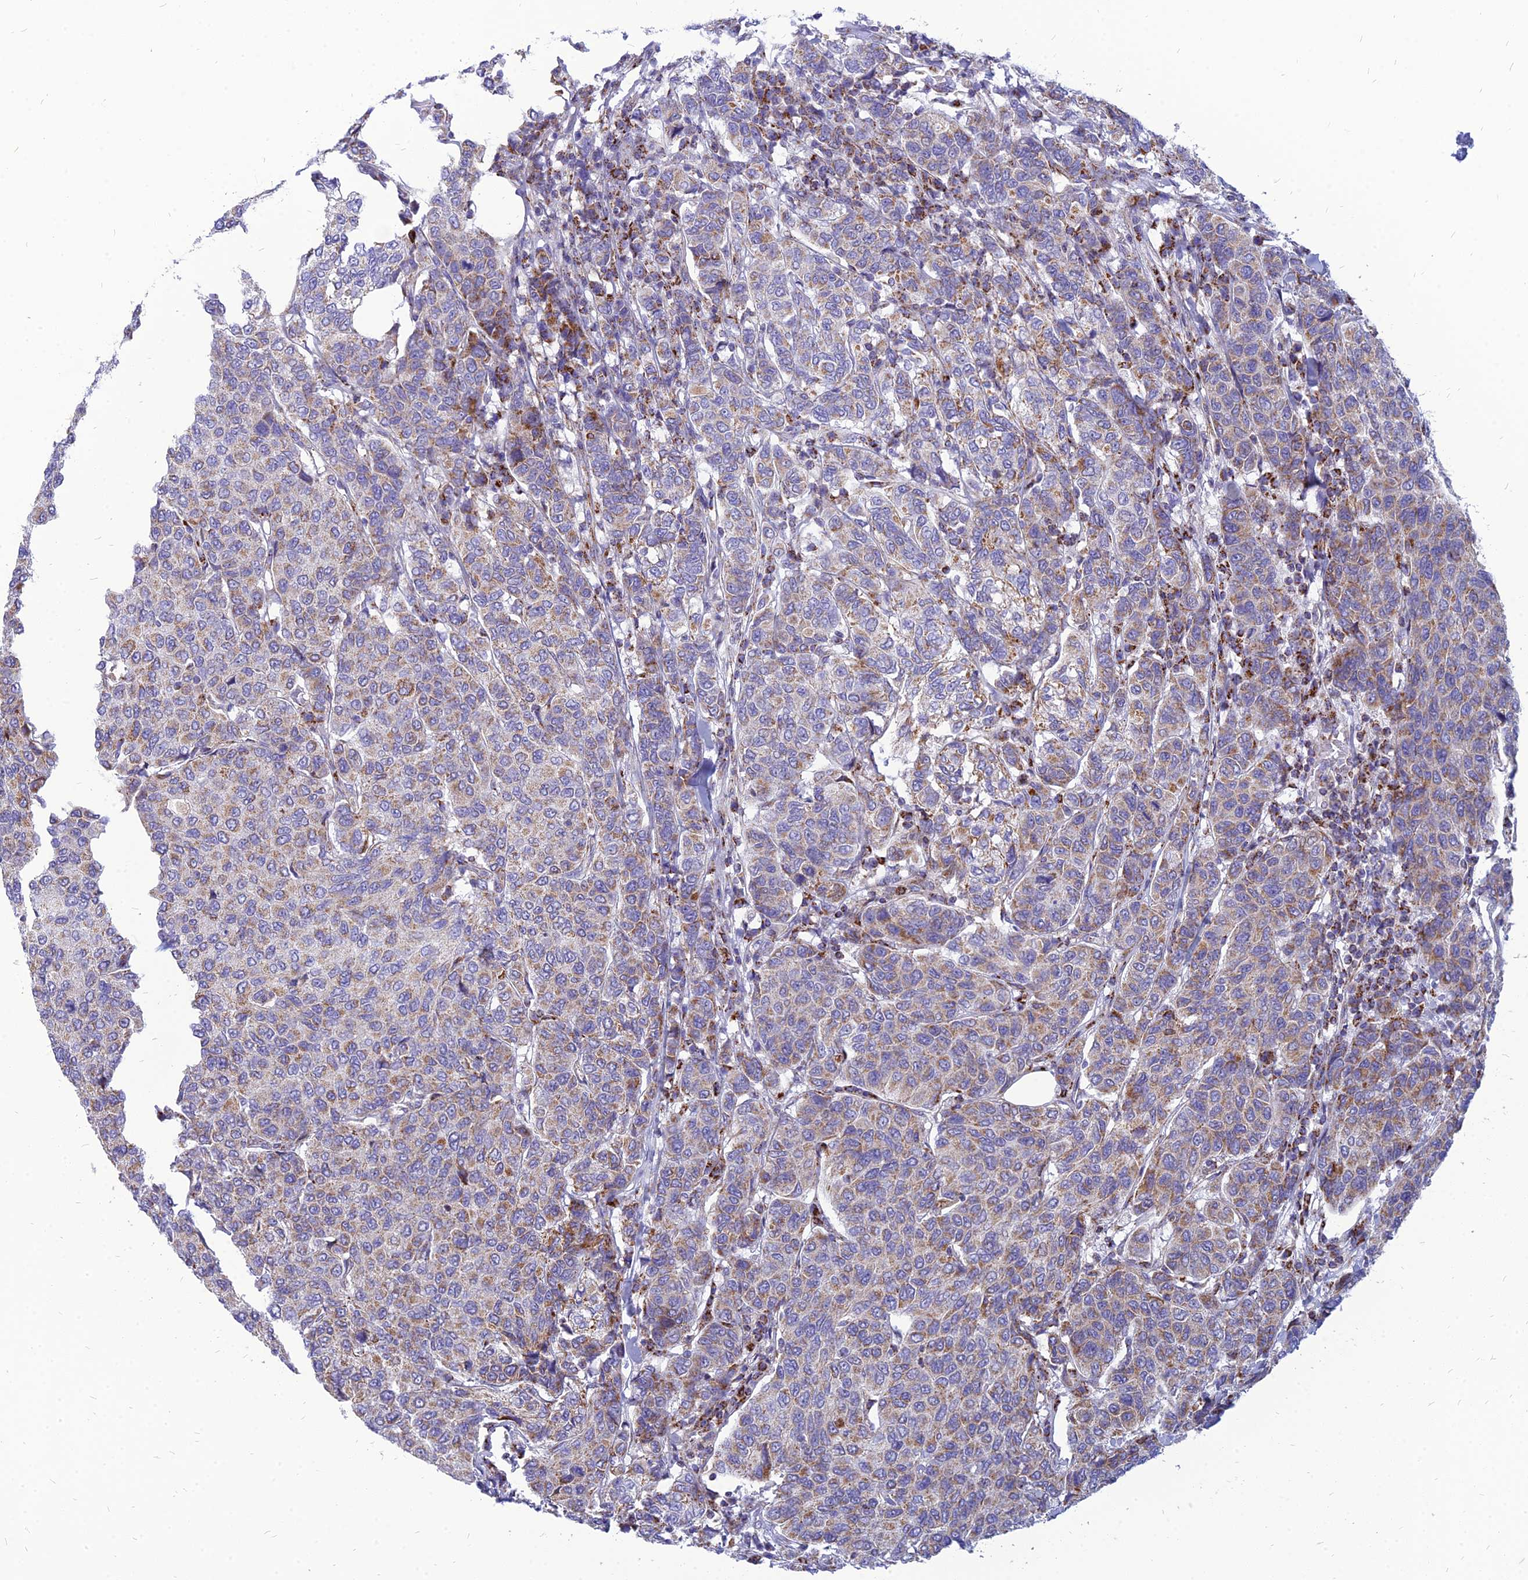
{"staining": {"intensity": "moderate", "quantity": "25%-75%", "location": "cytoplasmic/membranous"}, "tissue": "breast cancer", "cell_type": "Tumor cells", "image_type": "cancer", "snomed": [{"axis": "morphology", "description": "Duct carcinoma"}, {"axis": "topography", "description": "Breast"}], "caption": "Tumor cells display medium levels of moderate cytoplasmic/membranous positivity in about 25%-75% of cells in breast intraductal carcinoma. (DAB (3,3'-diaminobenzidine) IHC, brown staining for protein, blue staining for nuclei).", "gene": "PACC1", "patient": {"sex": "female", "age": 55}}